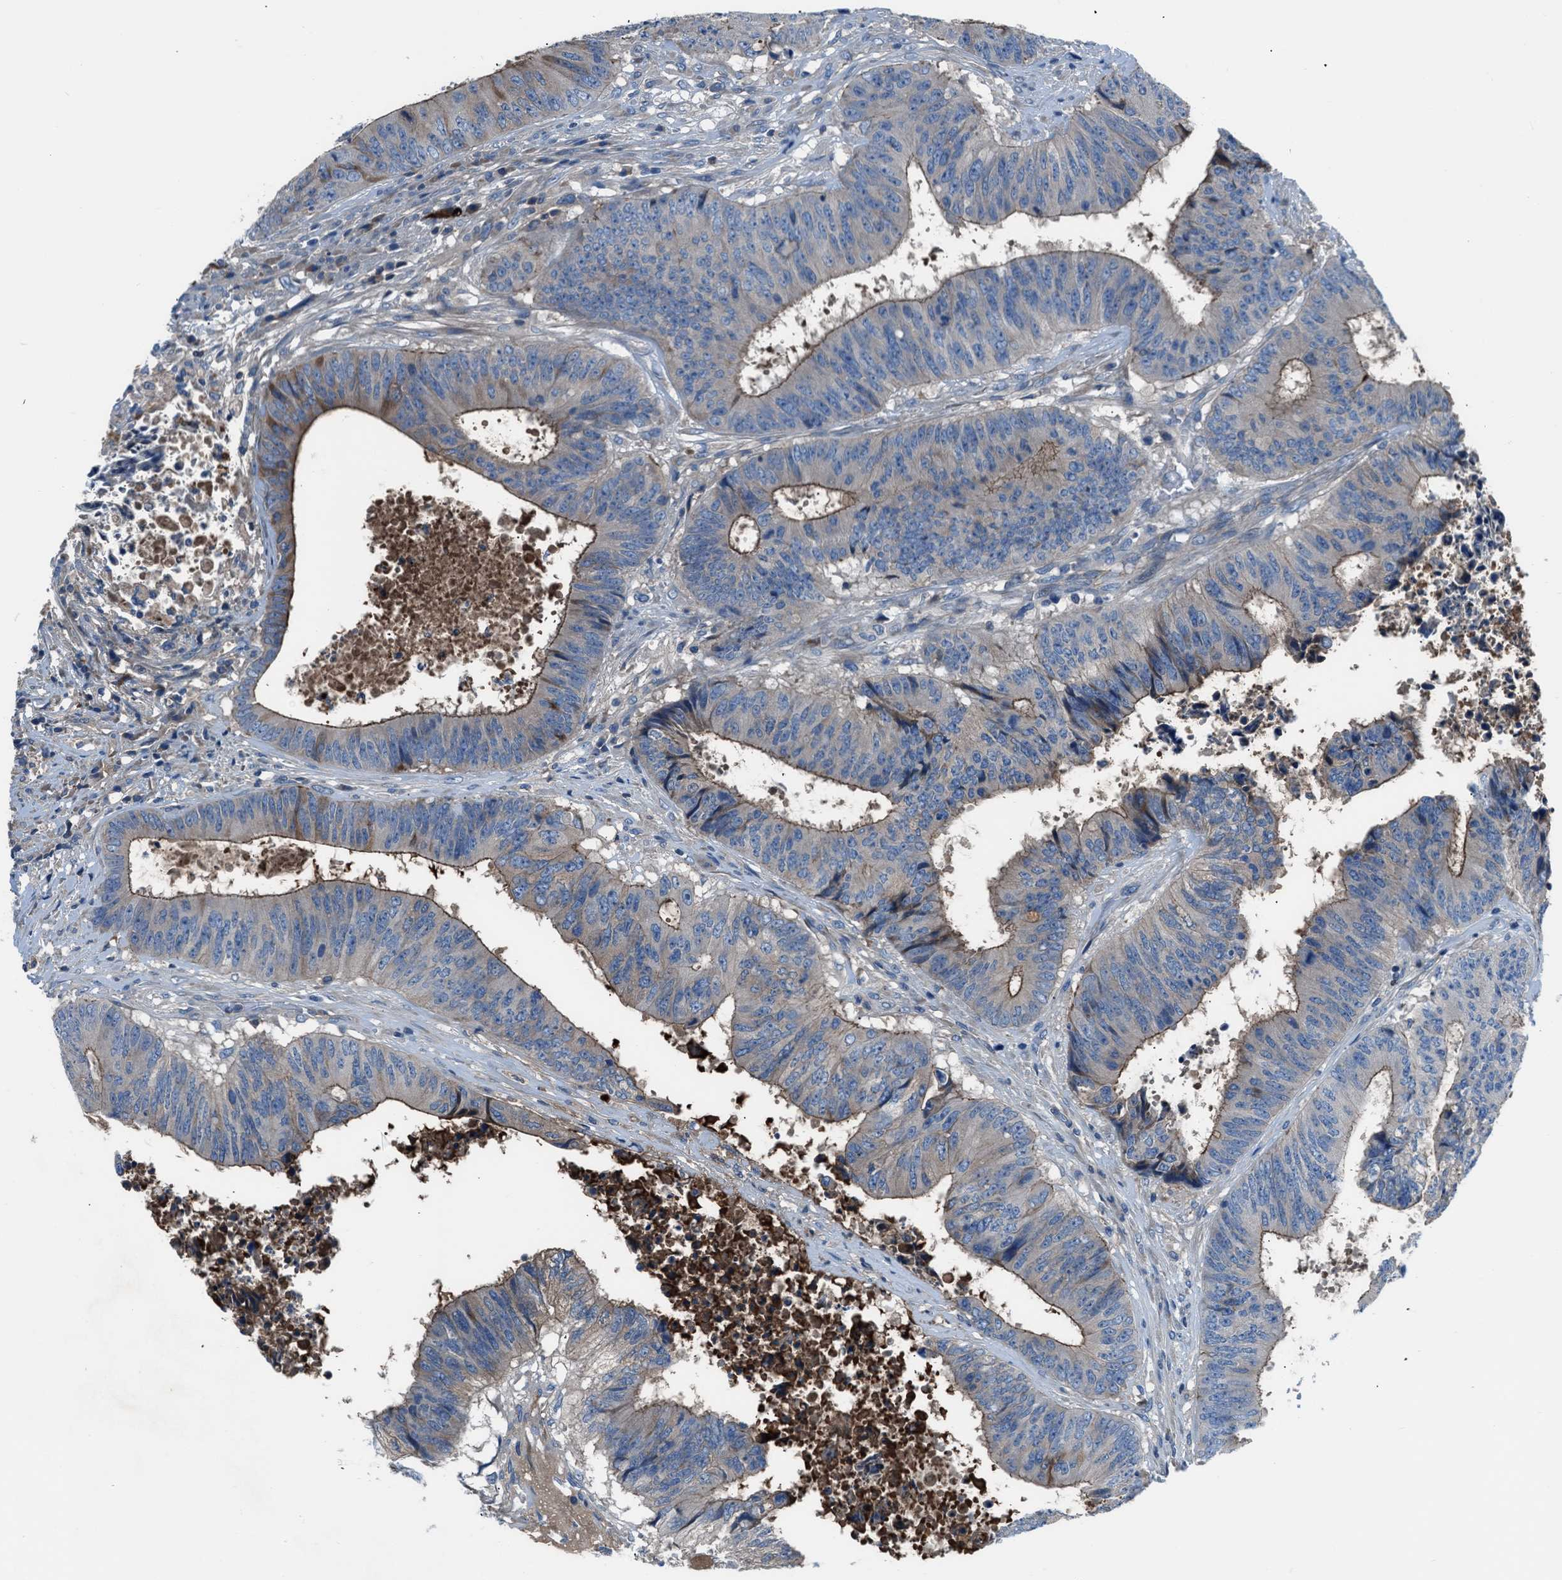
{"staining": {"intensity": "moderate", "quantity": "25%-75%", "location": "cytoplasmic/membranous"}, "tissue": "colorectal cancer", "cell_type": "Tumor cells", "image_type": "cancer", "snomed": [{"axis": "morphology", "description": "Adenocarcinoma, NOS"}, {"axis": "topography", "description": "Rectum"}], "caption": "High-magnification brightfield microscopy of adenocarcinoma (colorectal) stained with DAB (3,3'-diaminobenzidine) (brown) and counterstained with hematoxylin (blue). tumor cells exhibit moderate cytoplasmic/membranous staining is seen in approximately25%-75% of cells.", "gene": "SLC38A6", "patient": {"sex": "male", "age": 72}}